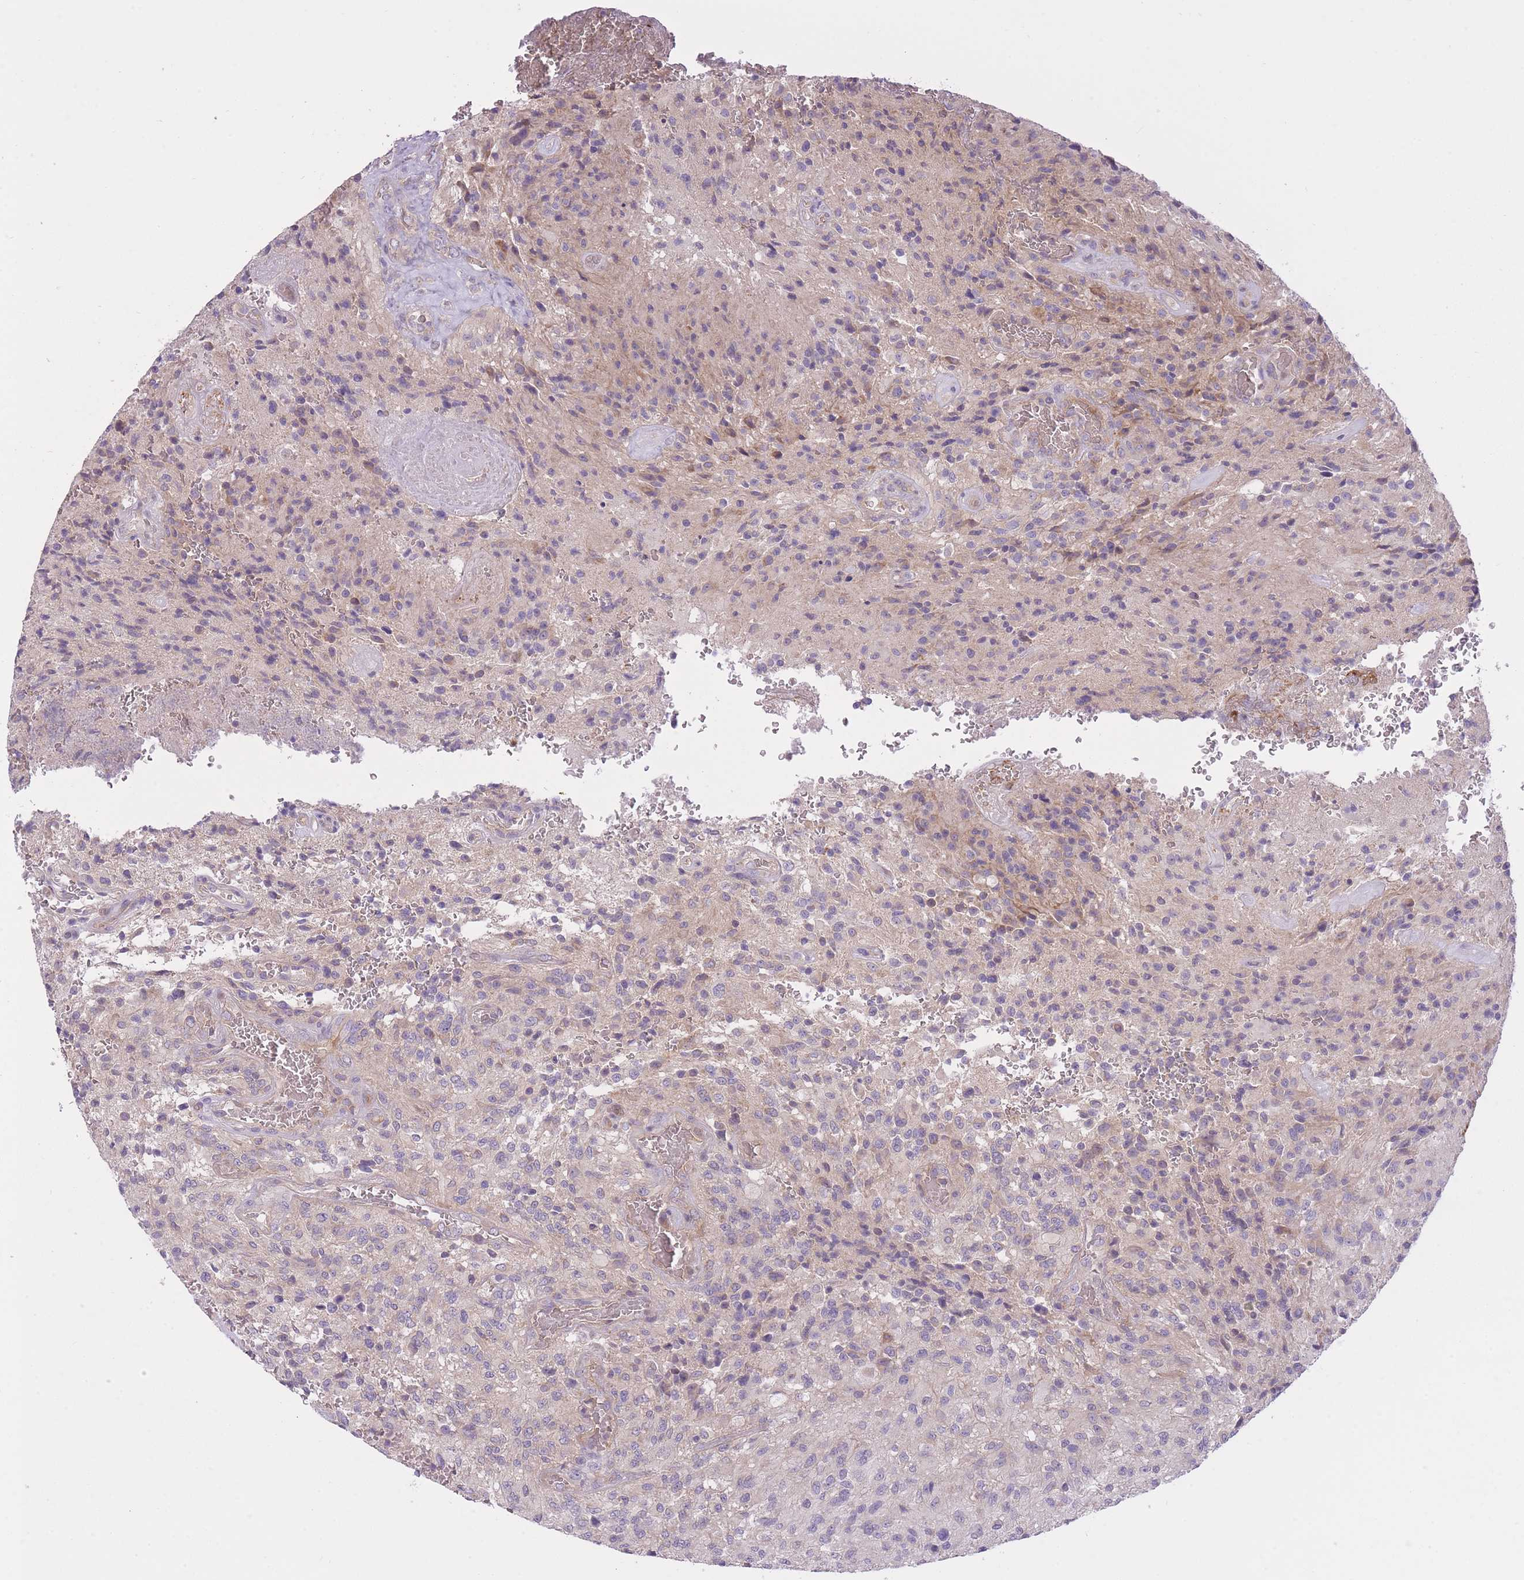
{"staining": {"intensity": "weak", "quantity": "<25%", "location": "cytoplasmic/membranous"}, "tissue": "glioma", "cell_type": "Tumor cells", "image_type": "cancer", "snomed": [{"axis": "morphology", "description": "Normal tissue, NOS"}, {"axis": "morphology", "description": "Glioma, malignant, High grade"}, {"axis": "topography", "description": "Cerebral cortex"}], "caption": "Tumor cells are negative for protein expression in human glioma.", "gene": "REV1", "patient": {"sex": "male", "age": 56}}